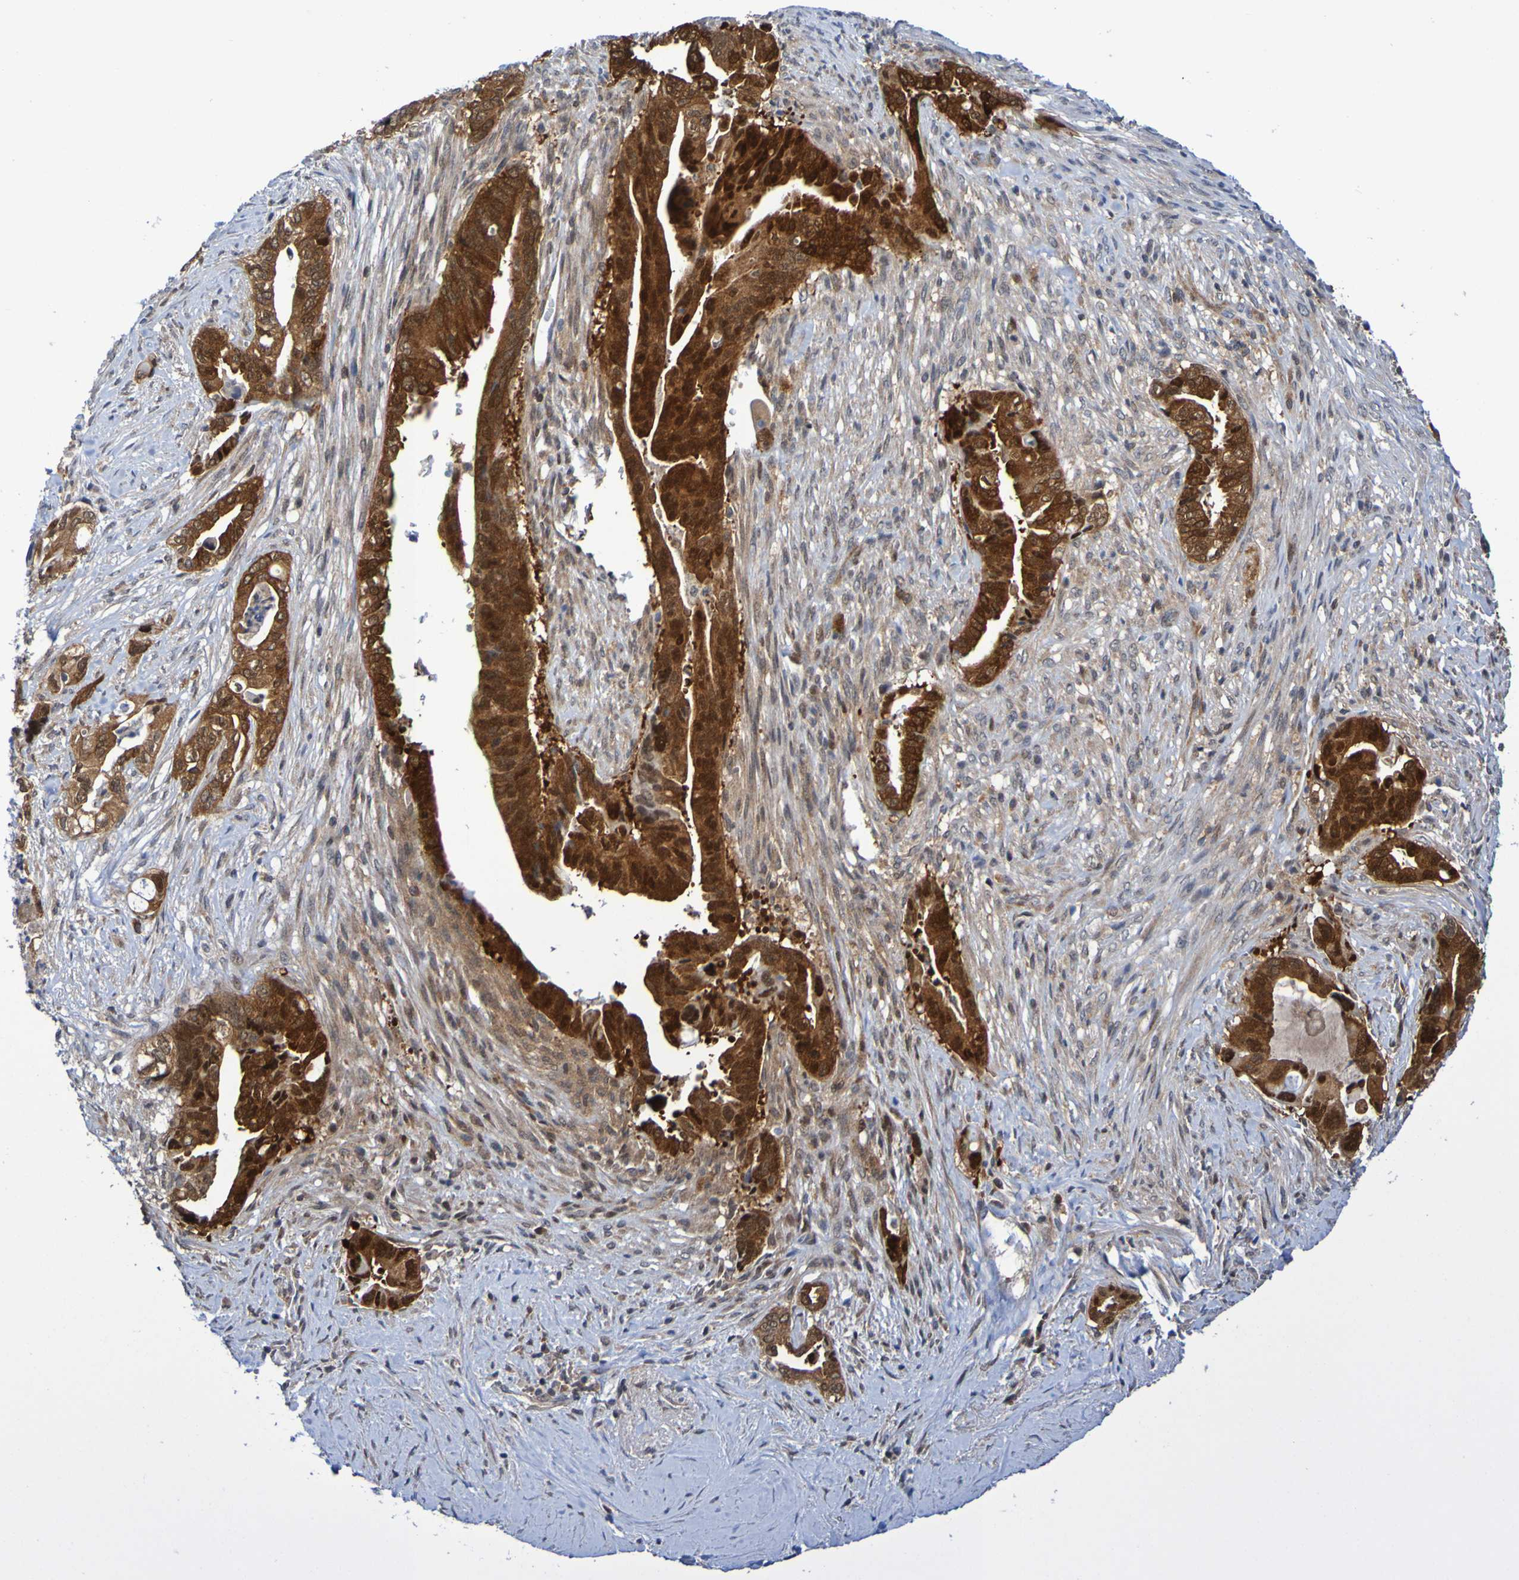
{"staining": {"intensity": "strong", "quantity": ">75%", "location": "cytoplasmic/membranous"}, "tissue": "pancreatic cancer", "cell_type": "Tumor cells", "image_type": "cancer", "snomed": [{"axis": "morphology", "description": "Adenocarcinoma, NOS"}, {"axis": "topography", "description": "Pancreas"}], "caption": "An image of pancreatic adenocarcinoma stained for a protein displays strong cytoplasmic/membranous brown staining in tumor cells.", "gene": "ATIC", "patient": {"sex": "male", "age": 70}}